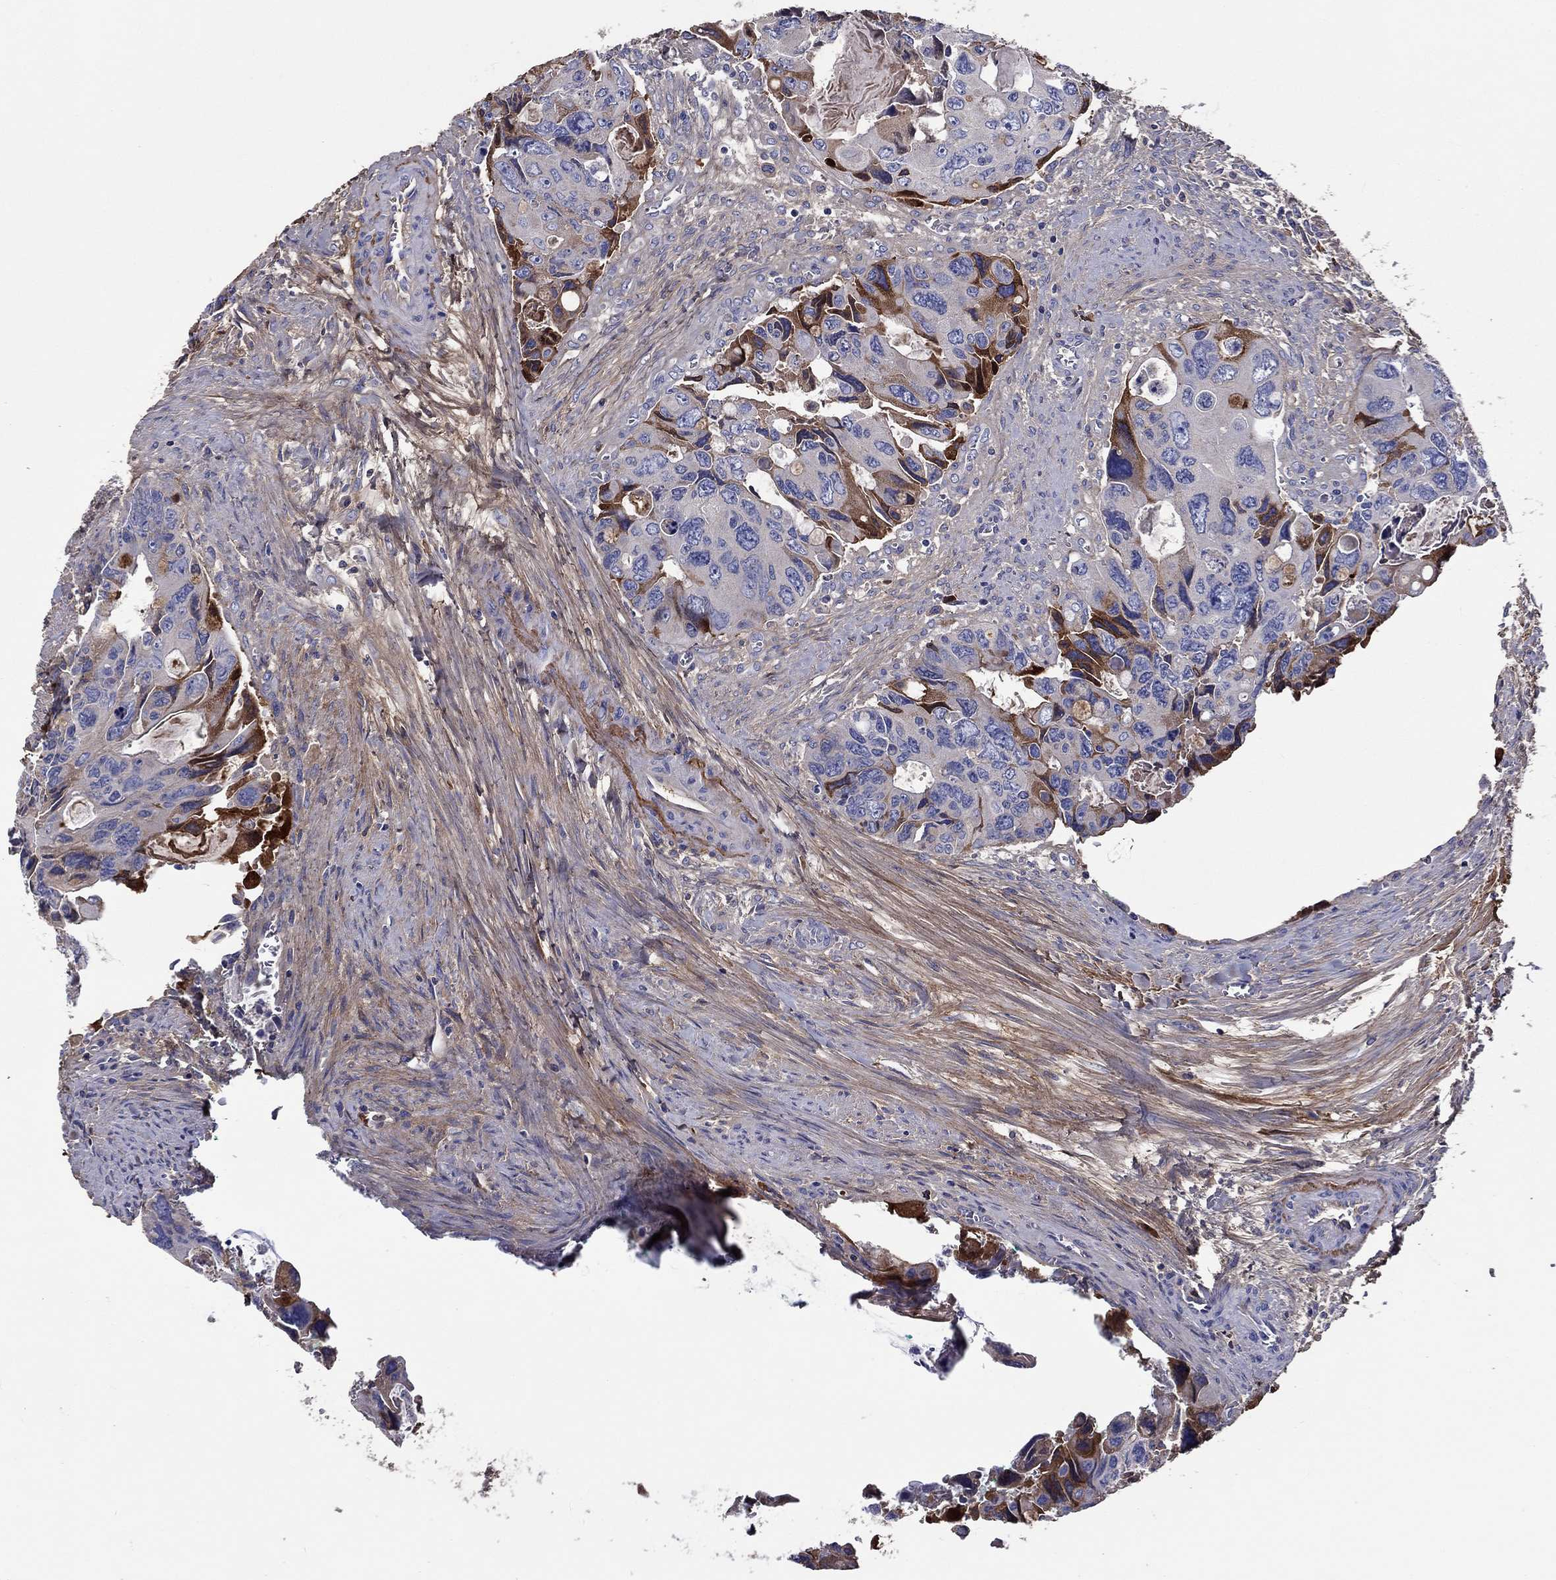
{"staining": {"intensity": "strong", "quantity": "<25%", "location": "cytoplasmic/membranous"}, "tissue": "colorectal cancer", "cell_type": "Tumor cells", "image_type": "cancer", "snomed": [{"axis": "morphology", "description": "Adenocarcinoma, NOS"}, {"axis": "topography", "description": "Rectum"}], "caption": "Immunohistochemical staining of adenocarcinoma (colorectal) displays strong cytoplasmic/membranous protein positivity in about <25% of tumor cells. The staining is performed using DAB (3,3'-diaminobenzidine) brown chromogen to label protein expression. The nuclei are counter-stained blue using hematoxylin.", "gene": "TGFBI", "patient": {"sex": "male", "age": 62}}